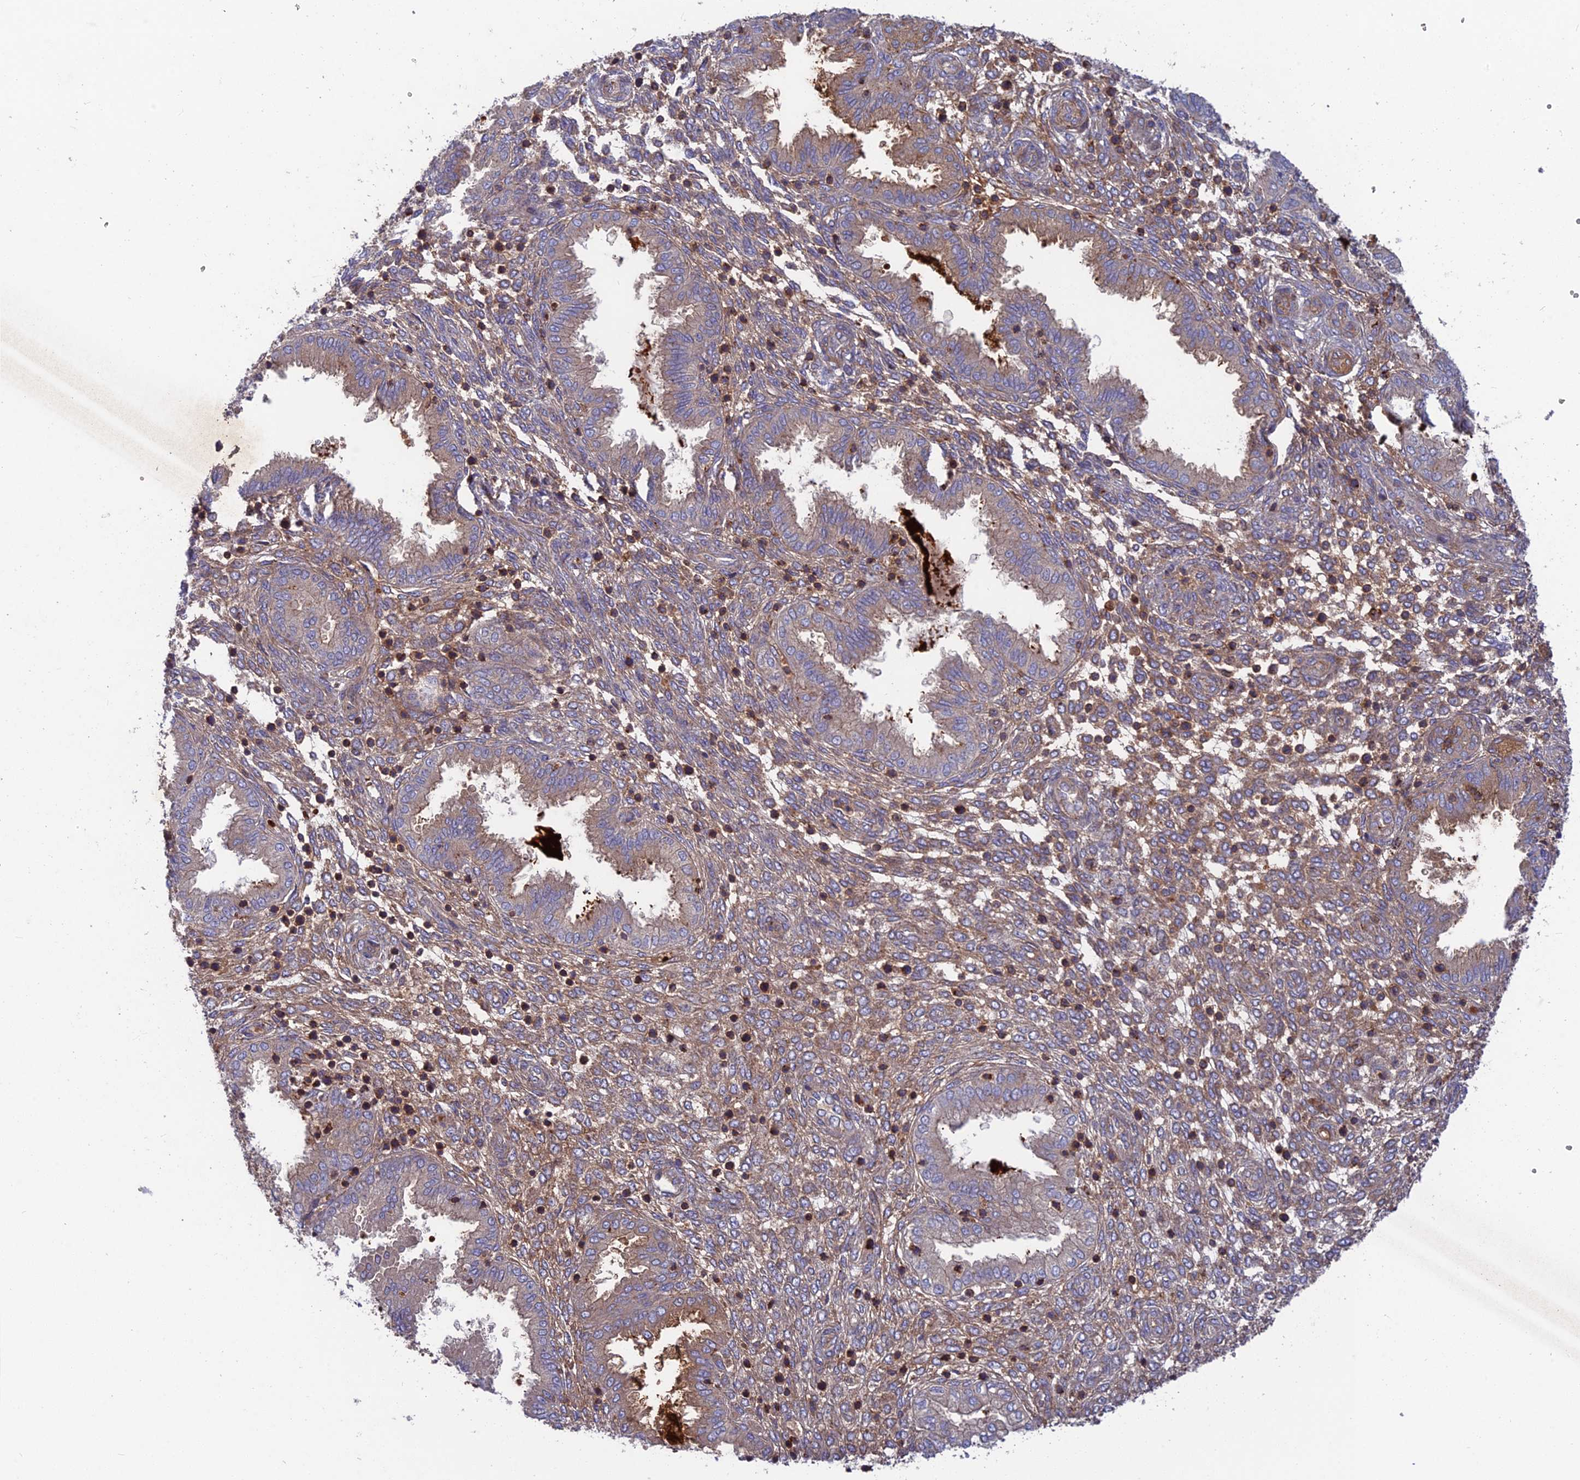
{"staining": {"intensity": "weak", "quantity": "25%-75%", "location": "cytoplasmic/membranous"}, "tissue": "endometrium", "cell_type": "Cells in endometrial stroma", "image_type": "normal", "snomed": [{"axis": "morphology", "description": "Normal tissue, NOS"}, {"axis": "topography", "description": "Endometrium"}], "caption": "Cells in endometrial stroma show weak cytoplasmic/membranous positivity in about 25%-75% of cells in normal endometrium. Immunohistochemistry (ihc) stains the protein in brown and the nuclei are stained blue.", "gene": "CPNE7", "patient": {"sex": "female", "age": 33}}